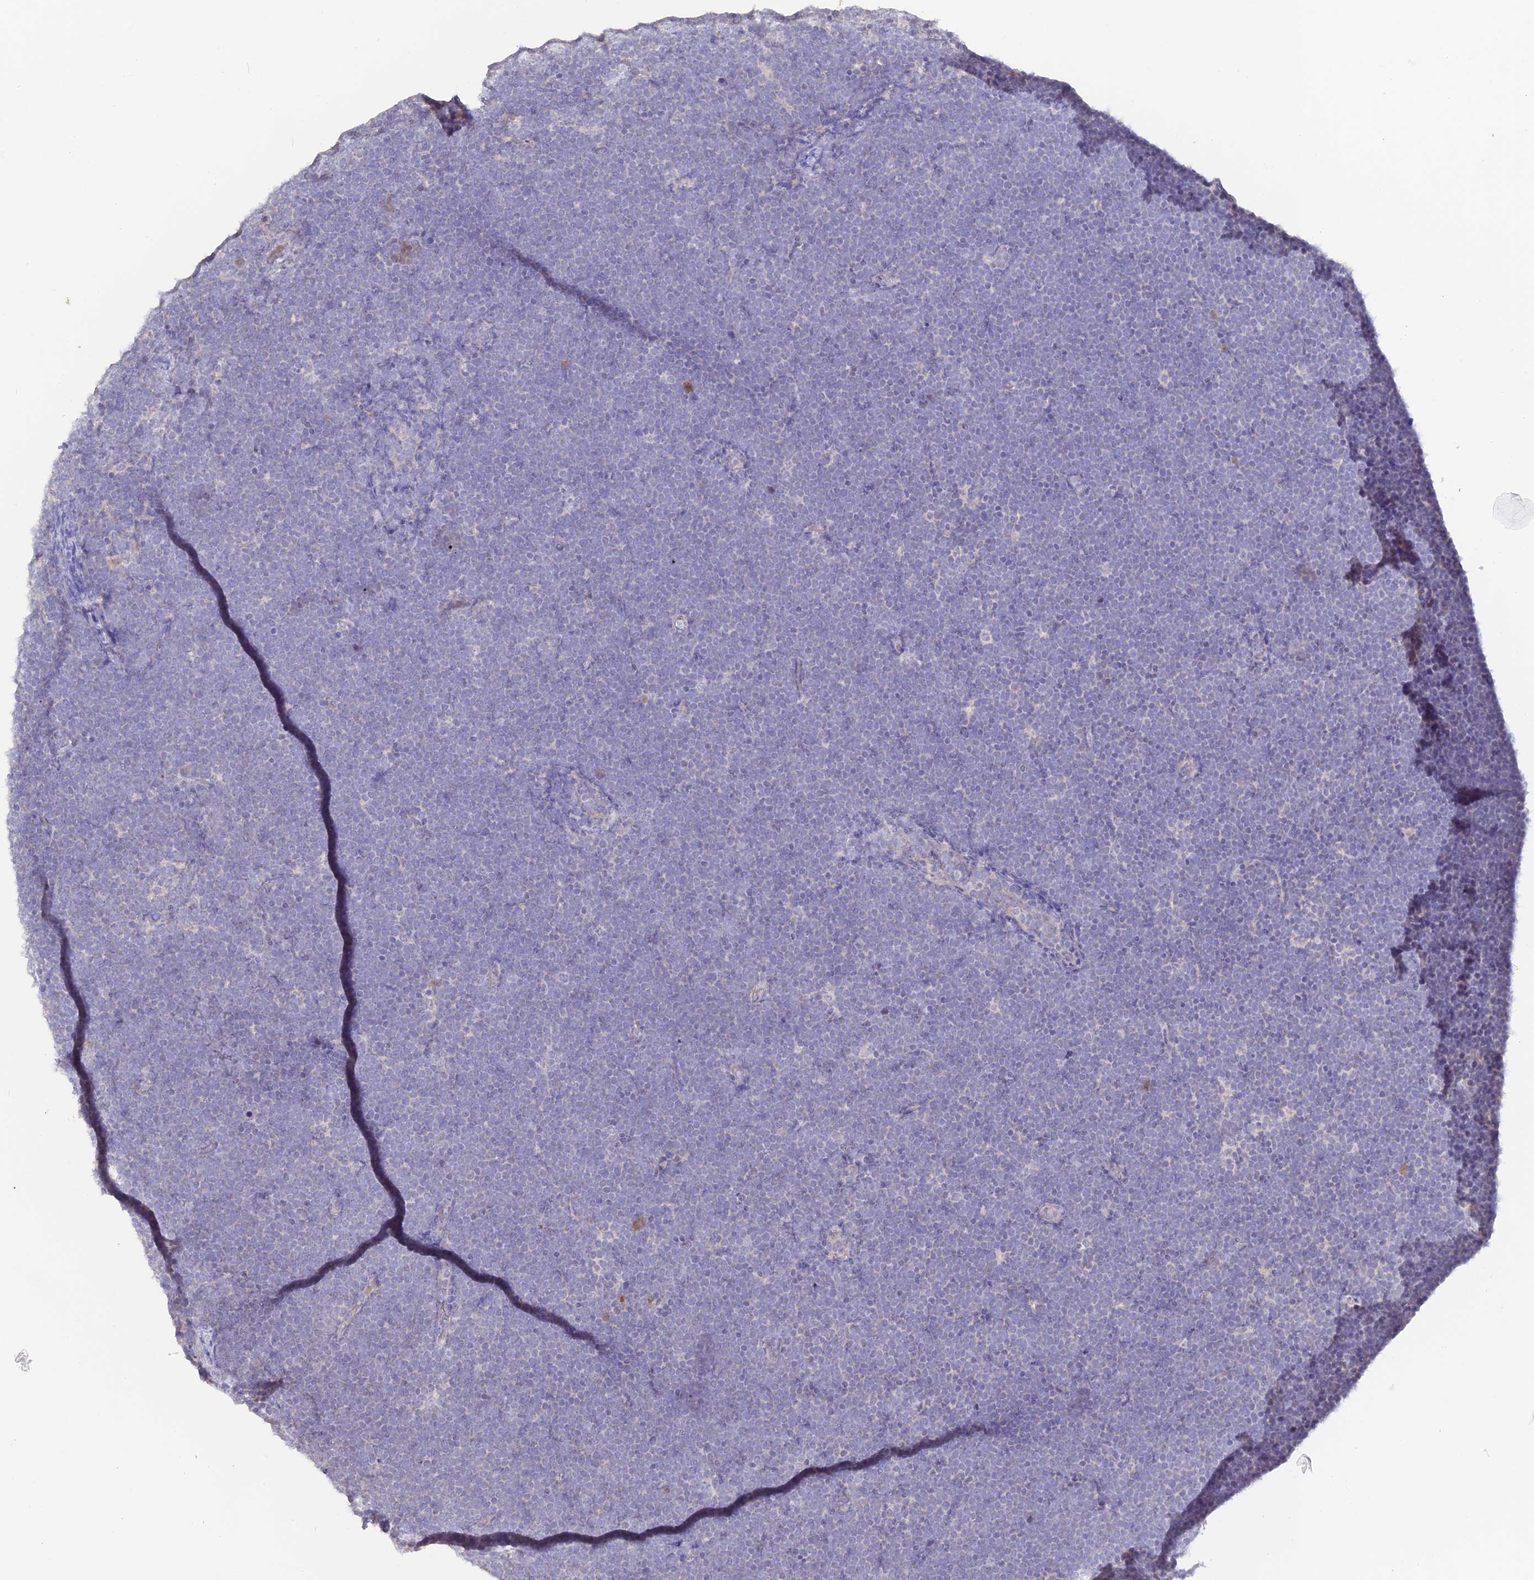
{"staining": {"intensity": "negative", "quantity": "none", "location": "none"}, "tissue": "lymphoma", "cell_type": "Tumor cells", "image_type": "cancer", "snomed": [{"axis": "morphology", "description": "Malignant lymphoma, non-Hodgkin's type, High grade"}, {"axis": "topography", "description": "Lymph node"}], "caption": "An image of human high-grade malignant lymphoma, non-Hodgkin's type is negative for staining in tumor cells.", "gene": "ADGRA1", "patient": {"sex": "male", "age": 13}}